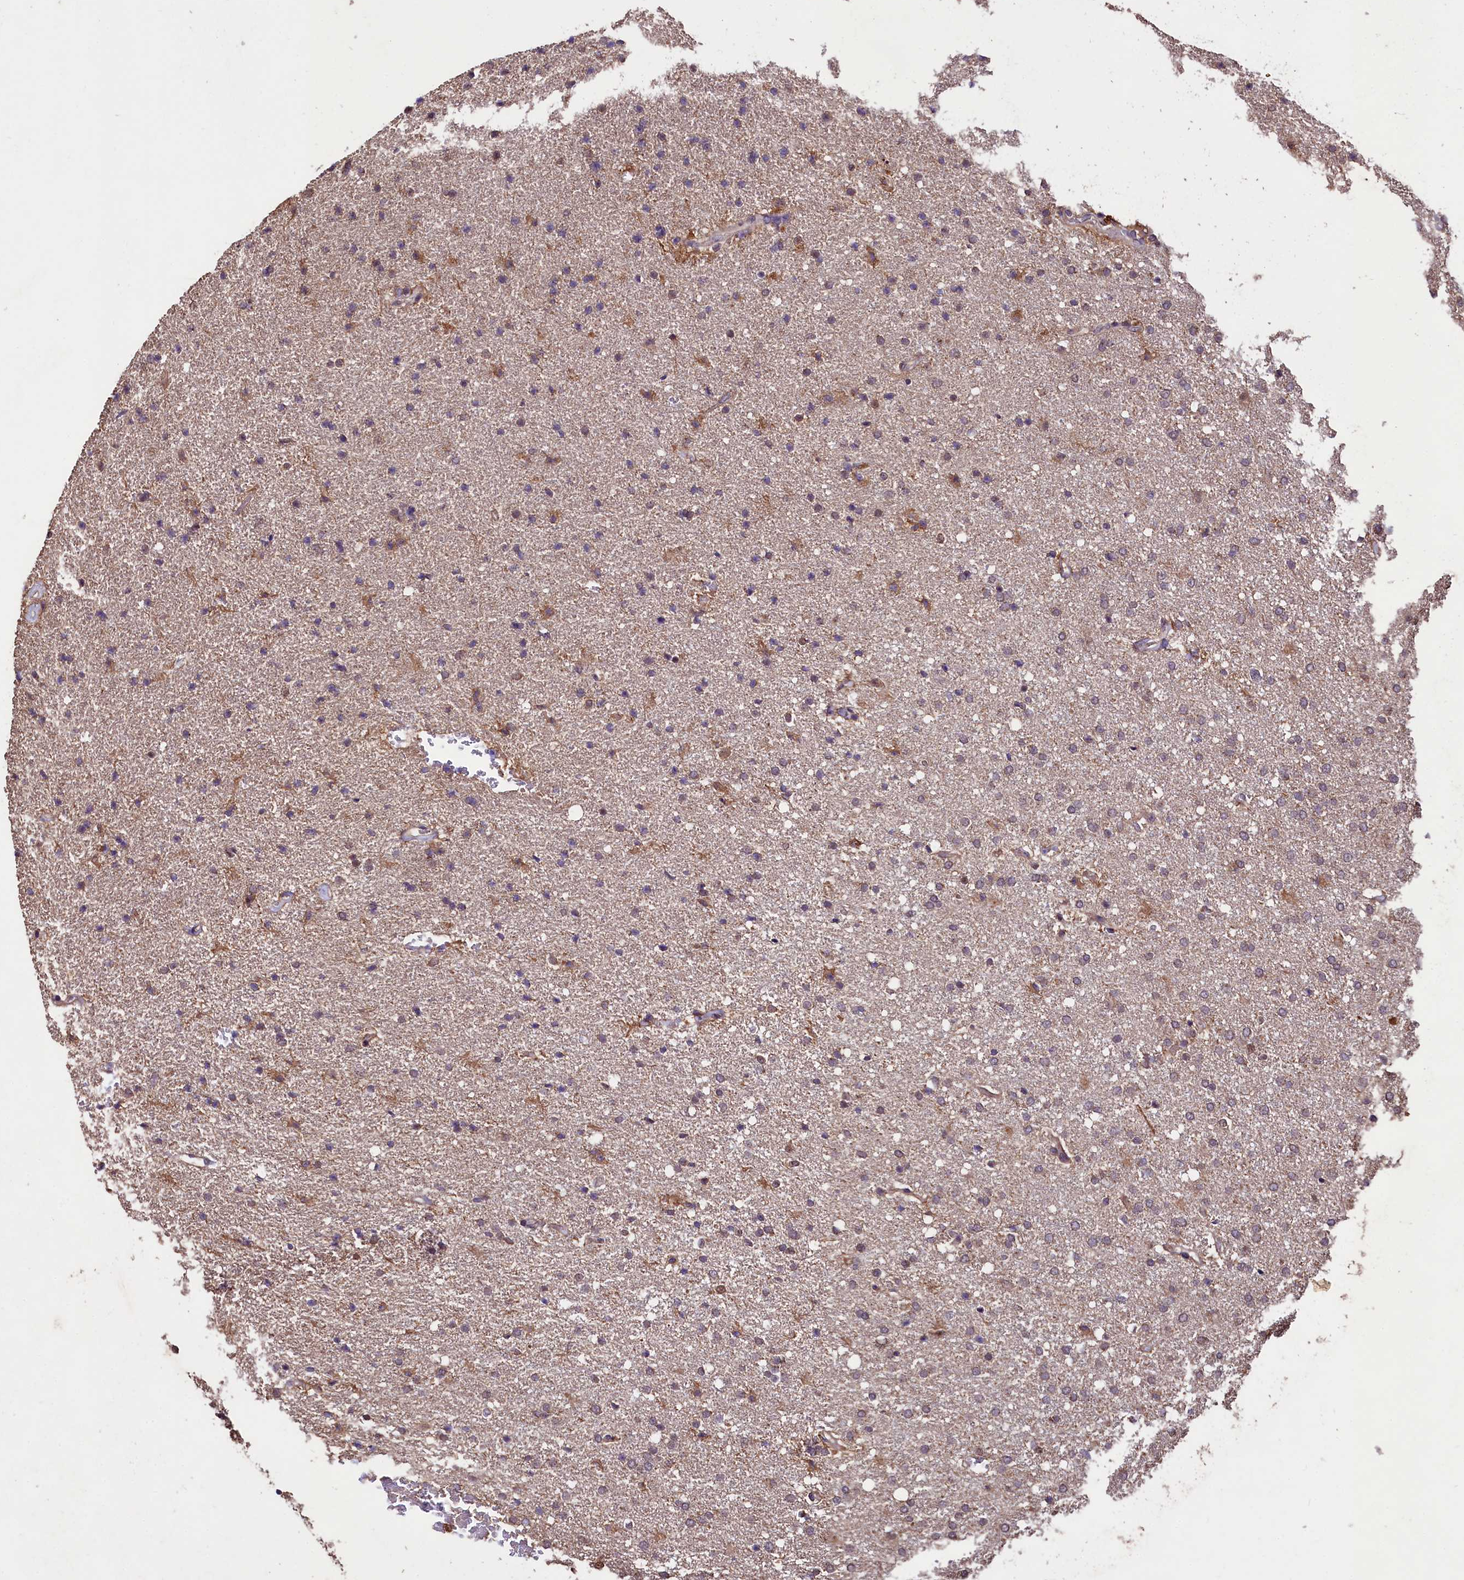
{"staining": {"intensity": "weak", "quantity": "25%-75%", "location": "cytoplasmic/membranous"}, "tissue": "glioma", "cell_type": "Tumor cells", "image_type": "cancer", "snomed": [{"axis": "morphology", "description": "Glioma, malignant, High grade"}, {"axis": "topography", "description": "Brain"}], "caption": "A histopathology image showing weak cytoplasmic/membranous positivity in approximately 25%-75% of tumor cells in glioma, as visualized by brown immunohistochemical staining.", "gene": "KLRB1", "patient": {"sex": "male", "age": 72}}